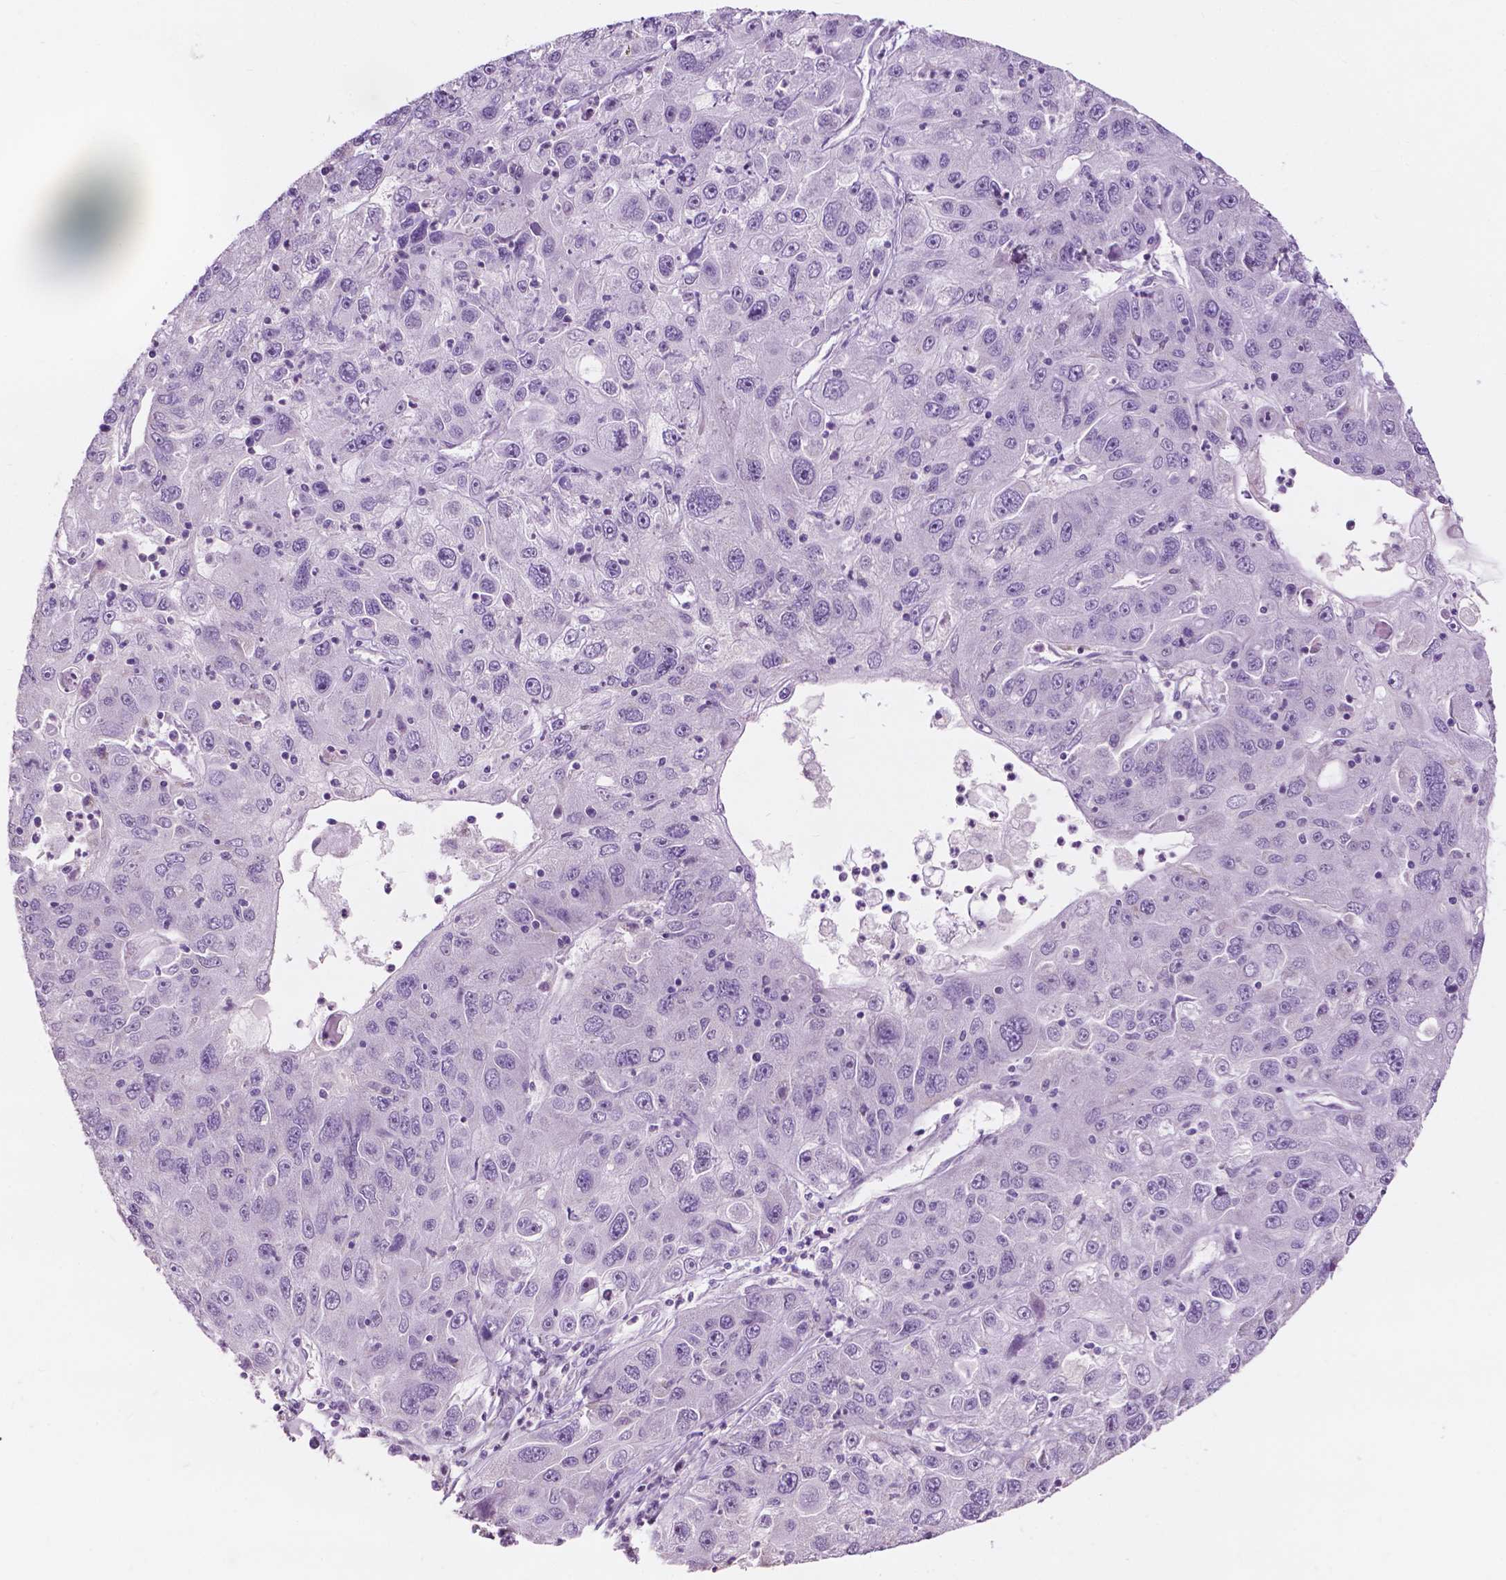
{"staining": {"intensity": "negative", "quantity": "none", "location": "none"}, "tissue": "stomach cancer", "cell_type": "Tumor cells", "image_type": "cancer", "snomed": [{"axis": "morphology", "description": "Adenocarcinoma, NOS"}, {"axis": "topography", "description": "Stomach"}], "caption": "Immunohistochemistry of stomach cancer (adenocarcinoma) exhibits no positivity in tumor cells.", "gene": "NDUFS1", "patient": {"sex": "male", "age": 56}}